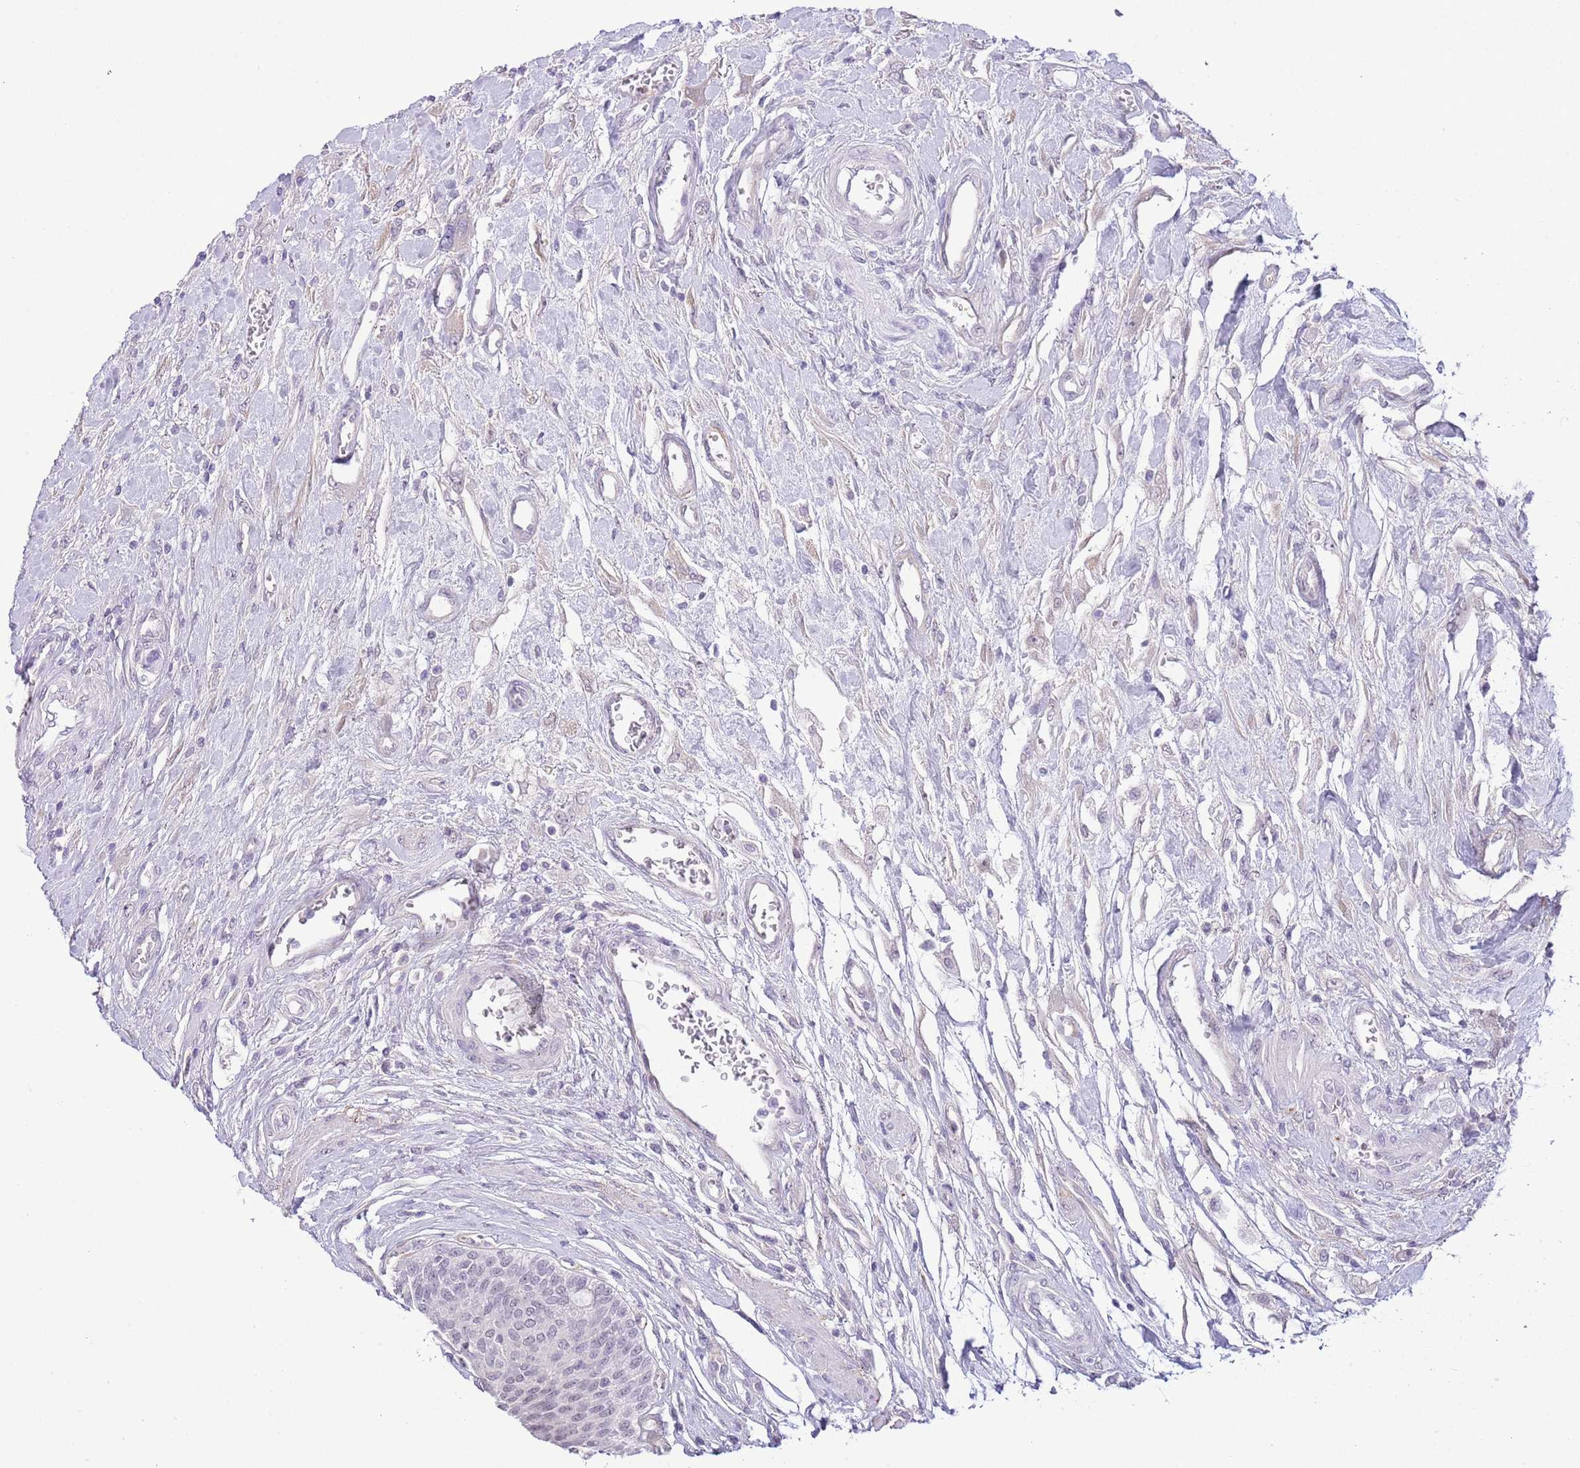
{"staining": {"intensity": "negative", "quantity": "none", "location": "none"}, "tissue": "urothelial cancer", "cell_type": "Tumor cells", "image_type": "cancer", "snomed": [{"axis": "morphology", "description": "Urothelial carcinoma, High grade"}, {"axis": "topography", "description": "Urinary bladder"}], "caption": "A histopathology image of high-grade urothelial carcinoma stained for a protein exhibits no brown staining in tumor cells.", "gene": "MIDN", "patient": {"sex": "female", "age": 79}}